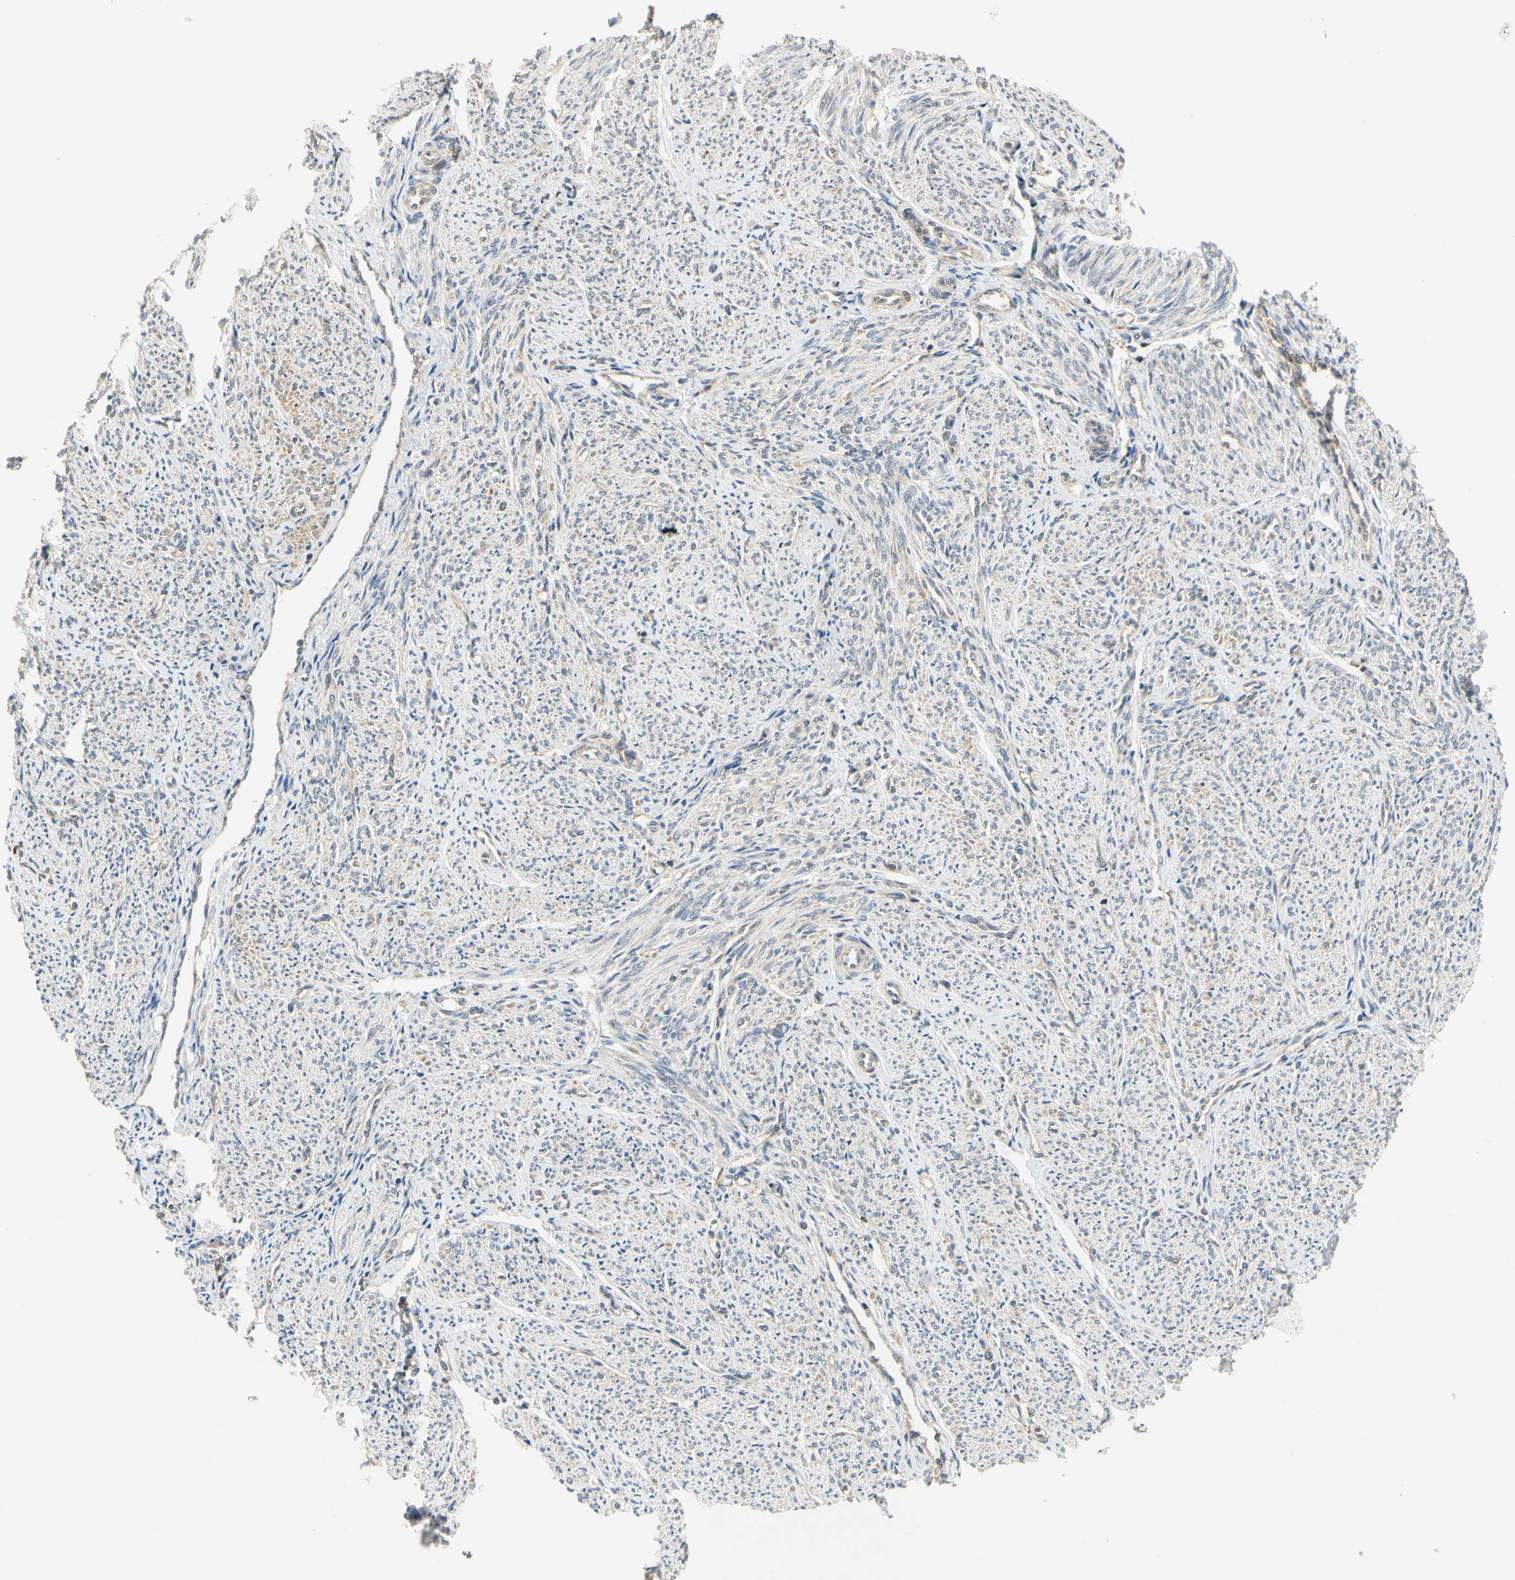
{"staining": {"intensity": "moderate", "quantity": "25%-75%", "location": "cytoplasmic/membranous"}, "tissue": "smooth muscle", "cell_type": "Smooth muscle cells", "image_type": "normal", "snomed": [{"axis": "morphology", "description": "Normal tissue, NOS"}, {"axis": "topography", "description": "Smooth muscle"}], "caption": "Immunohistochemistry of unremarkable smooth muscle reveals medium levels of moderate cytoplasmic/membranous positivity in about 25%-75% of smooth muscle cells. (Stains: DAB in brown, nuclei in blue, Microscopy: brightfield microscopy at high magnification).", "gene": "ANKHD1", "patient": {"sex": "female", "age": 65}}